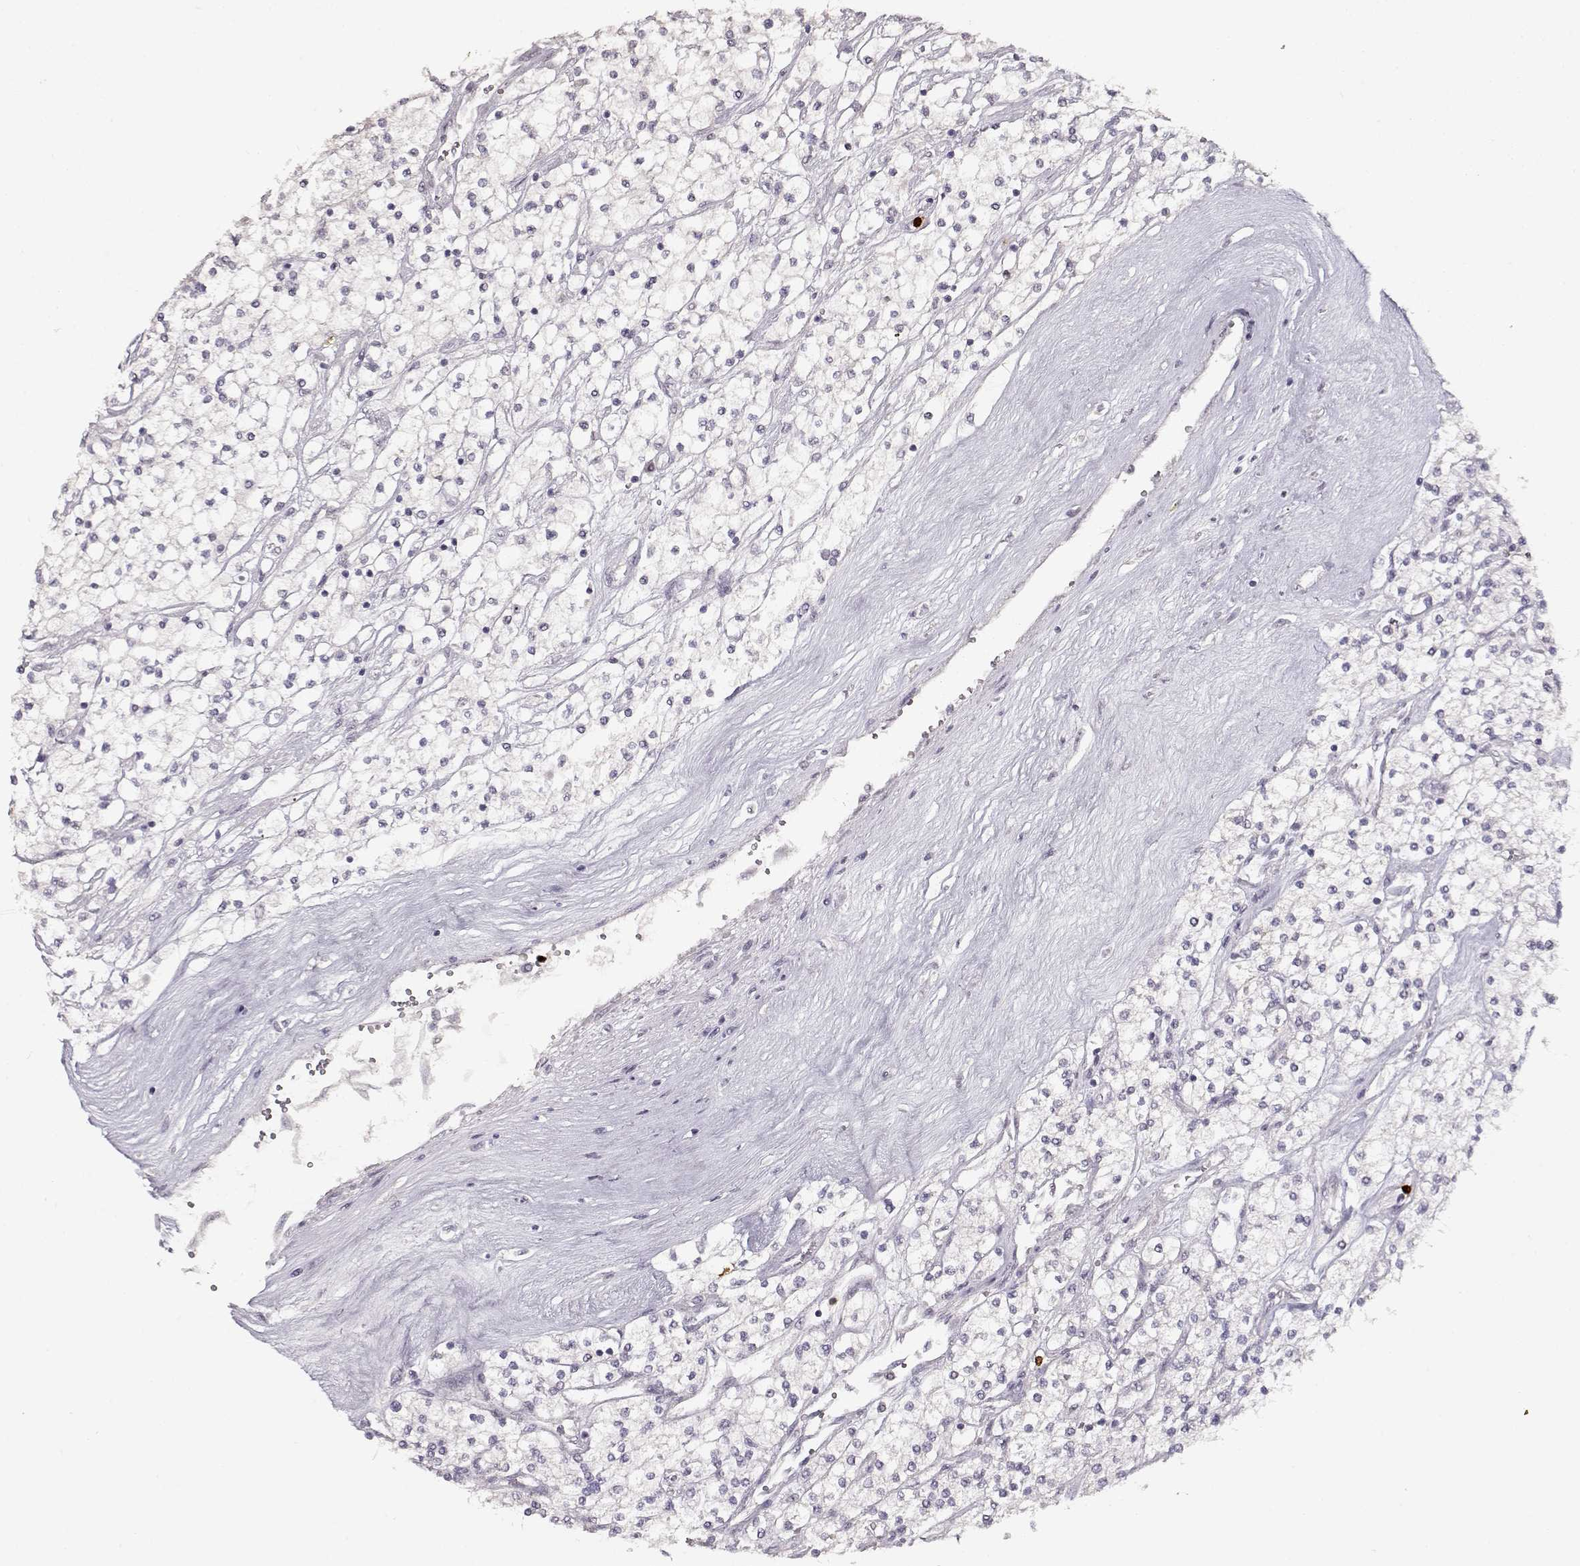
{"staining": {"intensity": "negative", "quantity": "none", "location": "none"}, "tissue": "renal cancer", "cell_type": "Tumor cells", "image_type": "cancer", "snomed": [{"axis": "morphology", "description": "Adenocarcinoma, NOS"}, {"axis": "topography", "description": "Kidney"}], "caption": "High power microscopy histopathology image of an immunohistochemistry histopathology image of renal cancer (adenocarcinoma), revealing no significant positivity in tumor cells.", "gene": "S100B", "patient": {"sex": "male", "age": 80}}